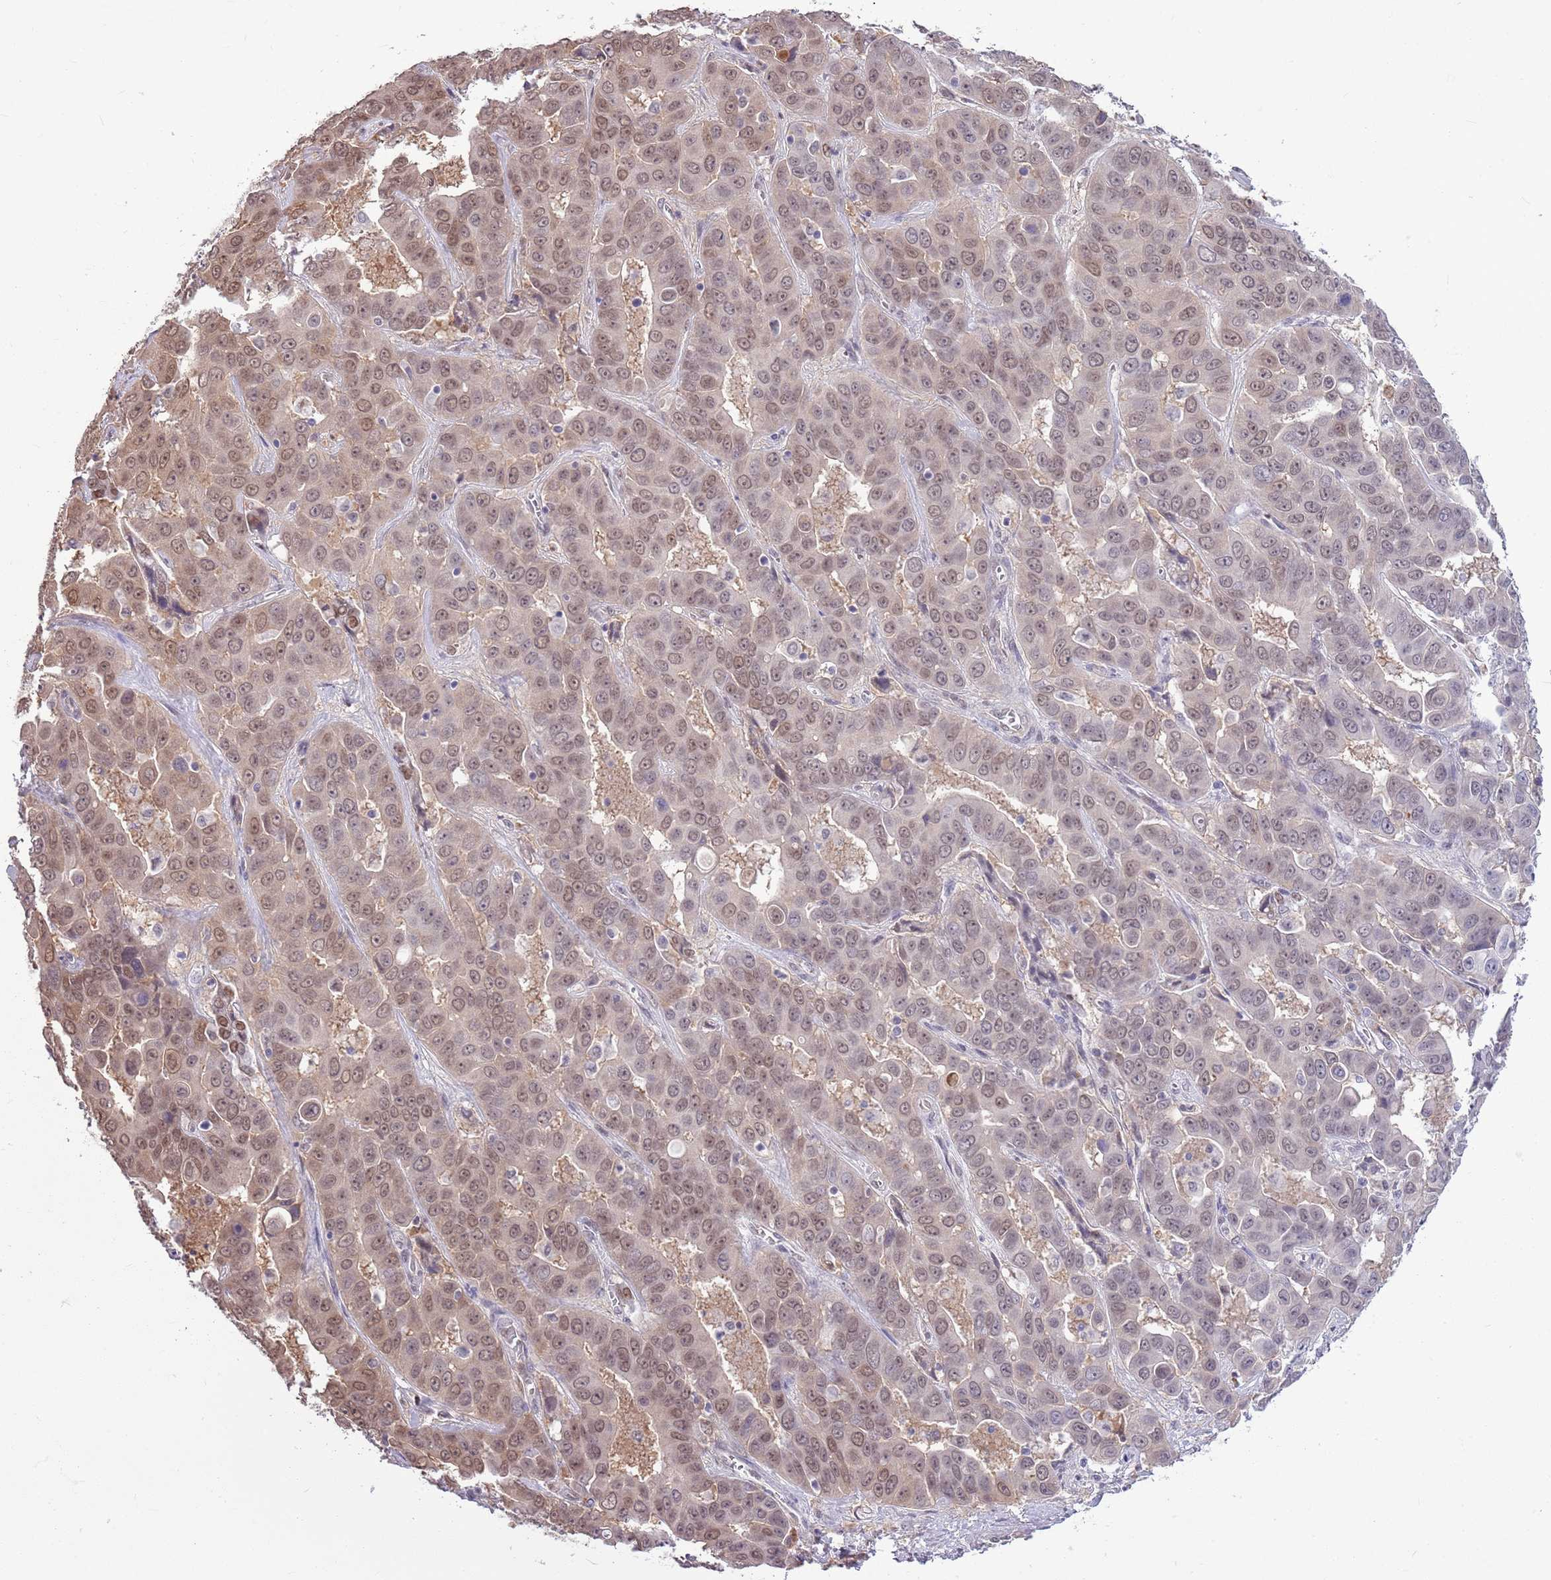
{"staining": {"intensity": "moderate", "quantity": ">75%", "location": "nuclear"}, "tissue": "liver cancer", "cell_type": "Tumor cells", "image_type": "cancer", "snomed": [{"axis": "morphology", "description": "Cholangiocarcinoma"}, {"axis": "topography", "description": "Liver"}], "caption": "The image reveals immunohistochemical staining of liver cancer (cholangiocarcinoma). There is moderate nuclear staining is seen in about >75% of tumor cells.", "gene": "DHX32", "patient": {"sex": "female", "age": 52}}